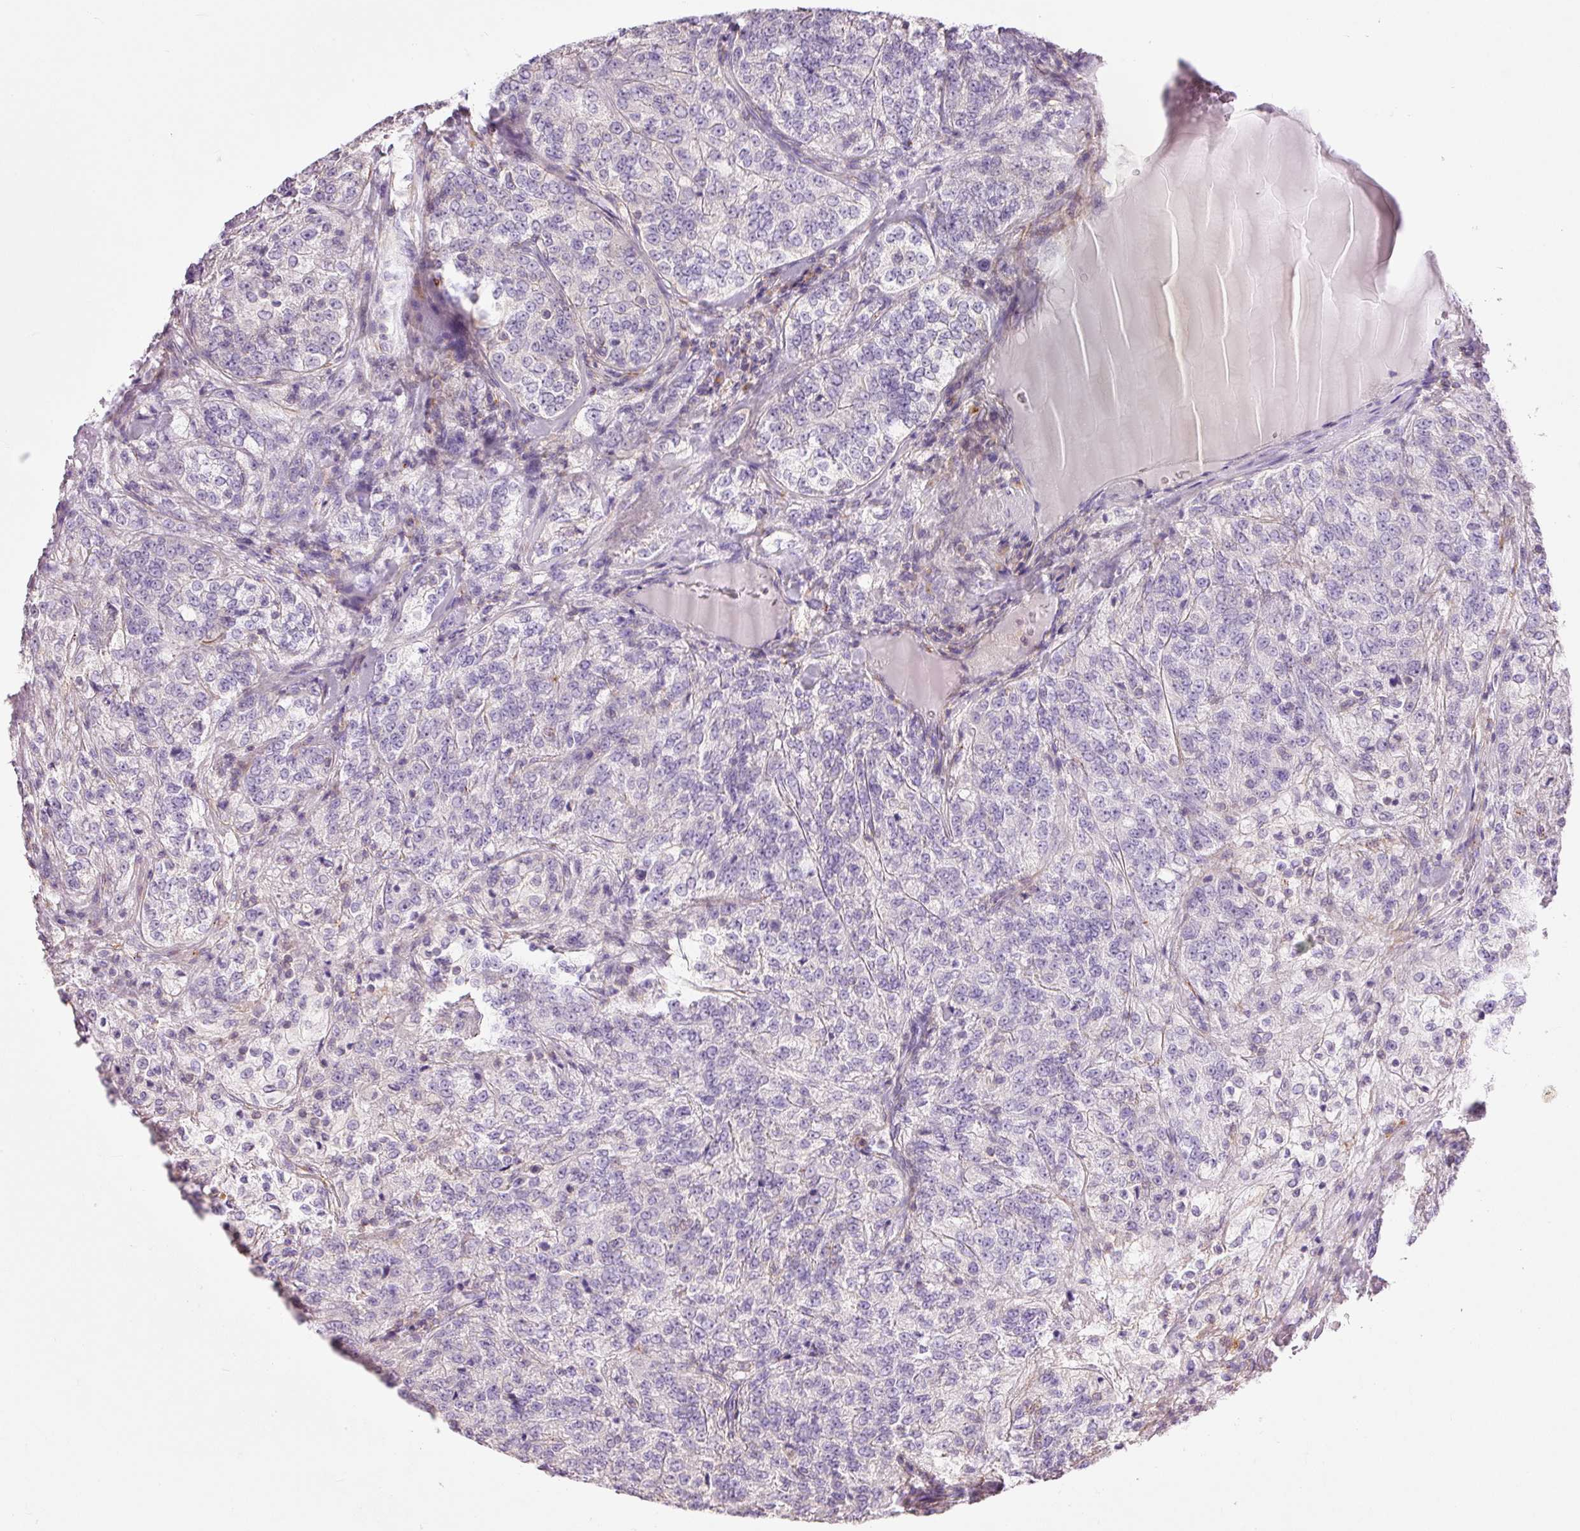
{"staining": {"intensity": "negative", "quantity": "none", "location": "none"}, "tissue": "renal cancer", "cell_type": "Tumor cells", "image_type": "cancer", "snomed": [{"axis": "morphology", "description": "Adenocarcinoma, NOS"}, {"axis": "topography", "description": "Kidney"}], "caption": "Immunohistochemical staining of human renal adenocarcinoma demonstrates no significant positivity in tumor cells.", "gene": "DOK6", "patient": {"sex": "female", "age": 63}}